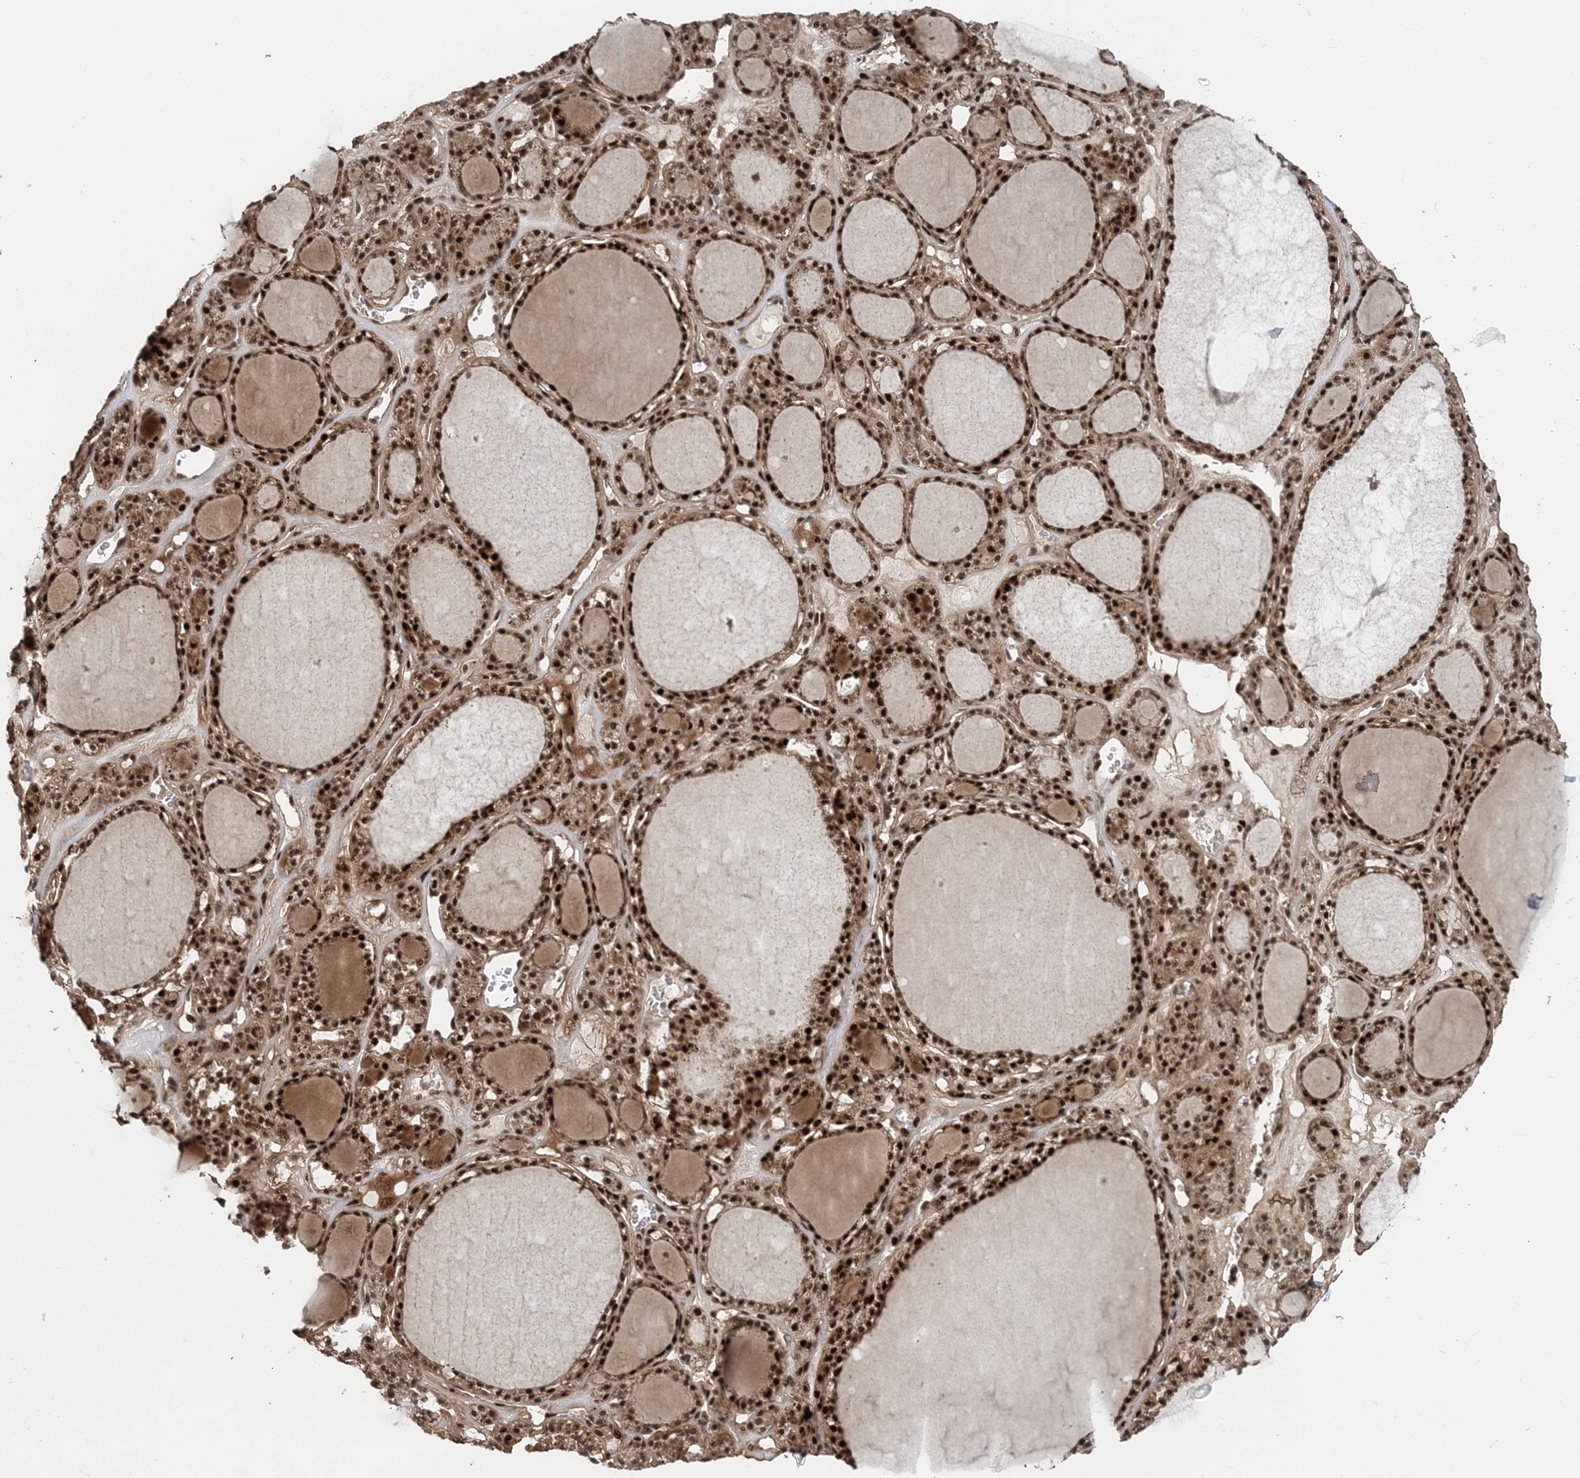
{"staining": {"intensity": "strong", "quantity": ">75%", "location": "nuclear"}, "tissue": "thyroid gland", "cell_type": "Glandular cells", "image_type": "normal", "snomed": [{"axis": "morphology", "description": "Normal tissue, NOS"}, {"axis": "topography", "description": "Thyroid gland"}], "caption": "The immunohistochemical stain labels strong nuclear staining in glandular cells of normal thyroid gland. (Stains: DAB in brown, nuclei in blue, Microscopy: brightfield microscopy at high magnification).", "gene": "CWC22", "patient": {"sex": "female", "age": 28}}